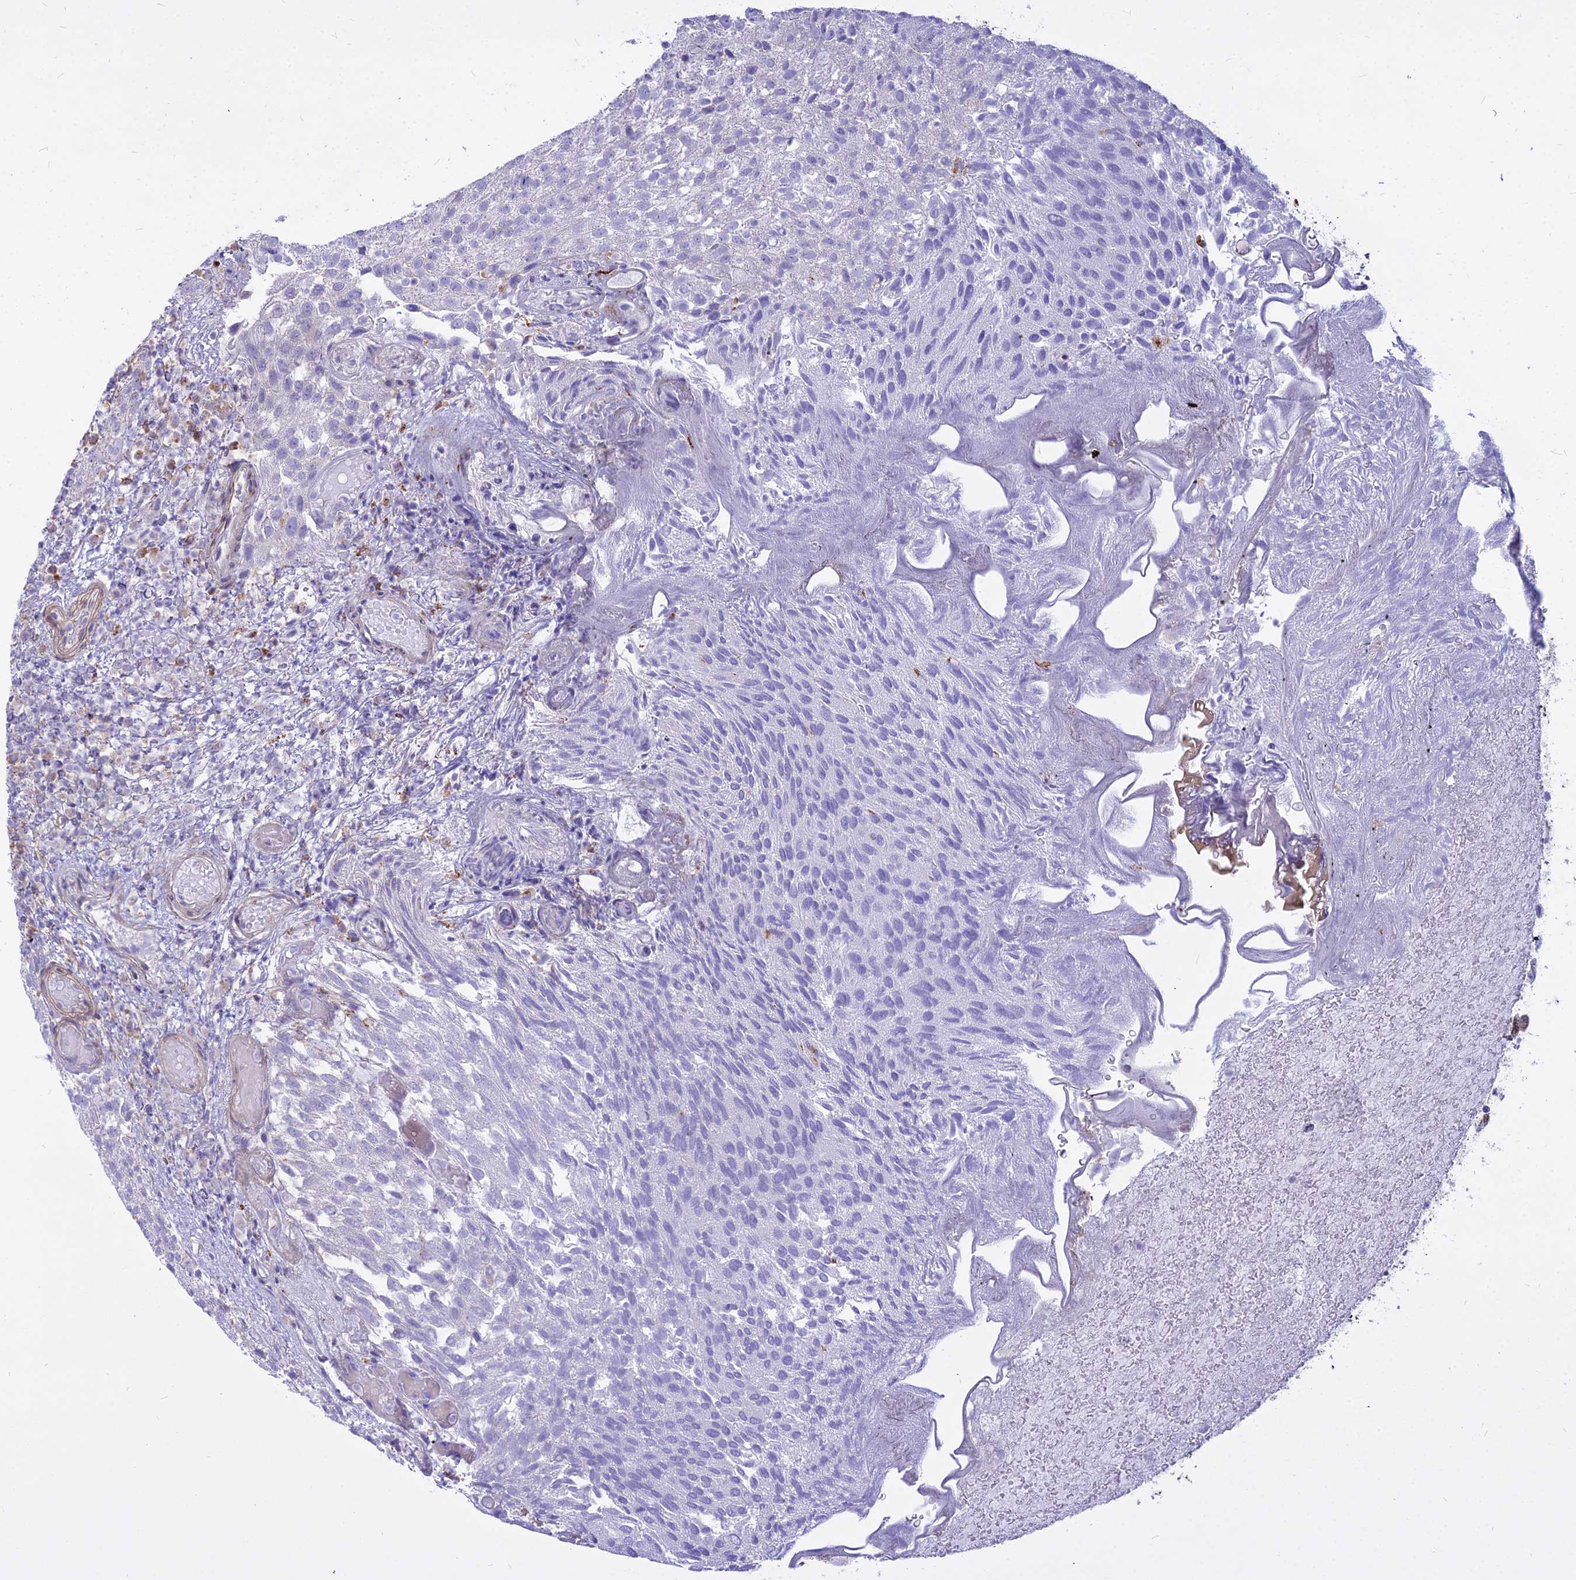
{"staining": {"intensity": "negative", "quantity": "none", "location": "none"}, "tissue": "urothelial cancer", "cell_type": "Tumor cells", "image_type": "cancer", "snomed": [{"axis": "morphology", "description": "Urothelial carcinoma, Low grade"}, {"axis": "topography", "description": "Urinary bladder"}], "caption": "A high-resolution photomicrograph shows IHC staining of urothelial cancer, which demonstrates no significant staining in tumor cells.", "gene": "ALG10", "patient": {"sex": "male", "age": 78}}